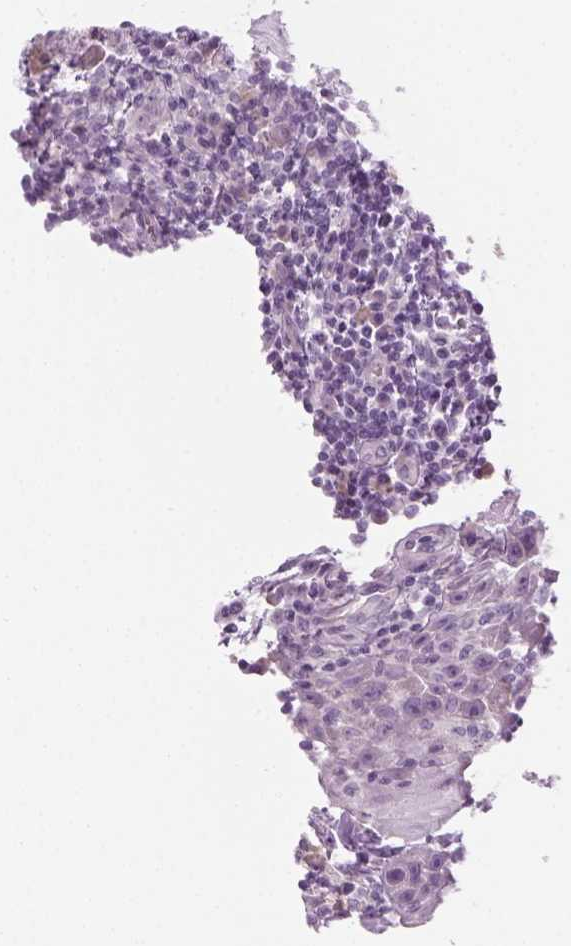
{"staining": {"intensity": "negative", "quantity": "none", "location": "none"}, "tissue": "head and neck cancer", "cell_type": "Tumor cells", "image_type": "cancer", "snomed": [{"axis": "morphology", "description": "Squamous cell carcinoma, NOS"}, {"axis": "topography", "description": "Head-Neck"}], "caption": "High magnification brightfield microscopy of head and neck squamous cell carcinoma stained with DAB (brown) and counterstained with hematoxylin (blue): tumor cells show no significant expression.", "gene": "CIBAR2", "patient": {"sex": "male", "age": 52}}